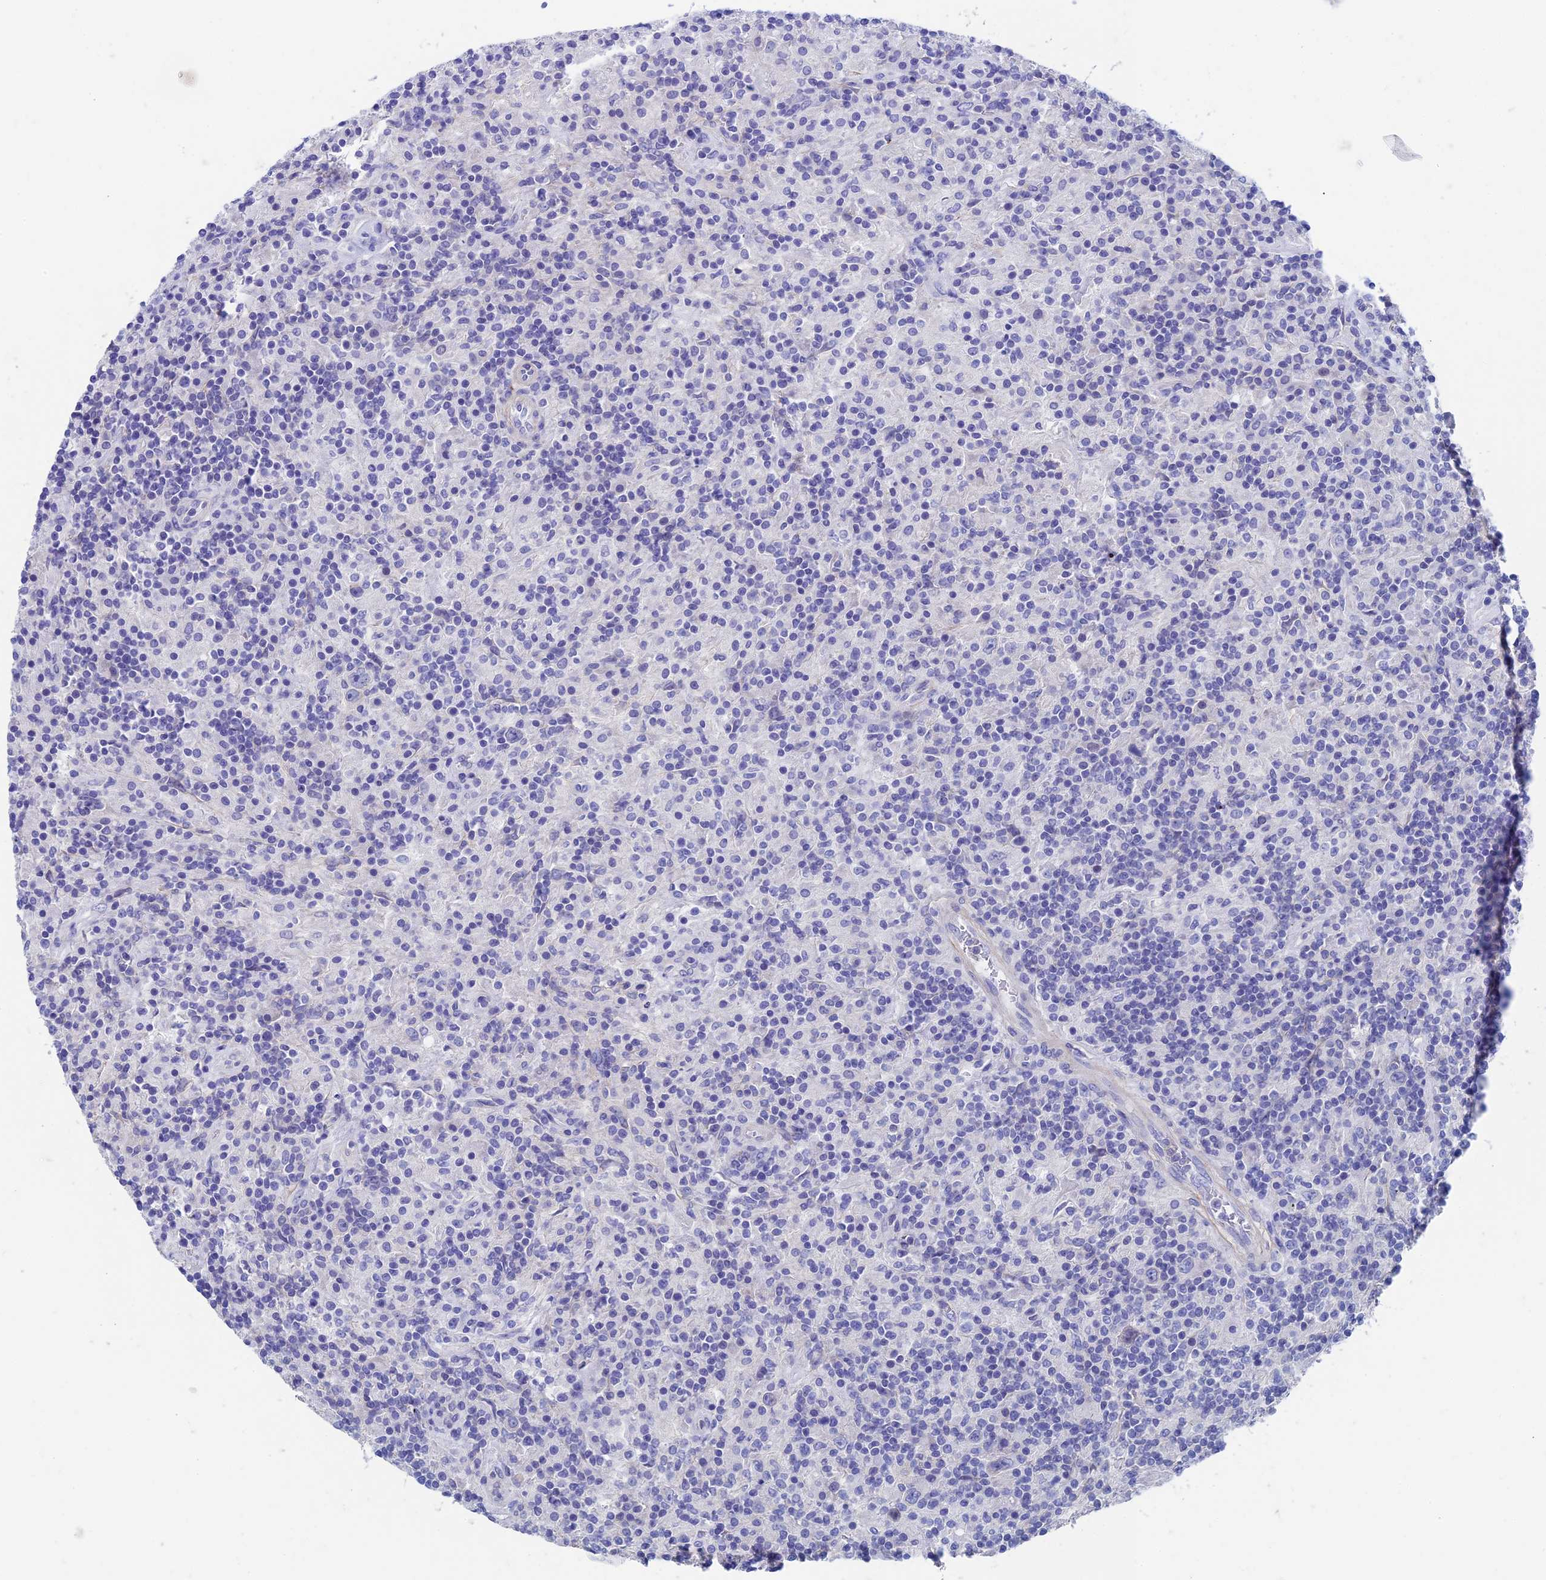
{"staining": {"intensity": "negative", "quantity": "none", "location": "none"}, "tissue": "lymphoma", "cell_type": "Tumor cells", "image_type": "cancer", "snomed": [{"axis": "morphology", "description": "Hodgkin's disease, NOS"}, {"axis": "topography", "description": "Lymph node"}], "caption": "High power microscopy histopathology image of an immunohistochemistry image of Hodgkin's disease, revealing no significant expression in tumor cells.", "gene": "ADH7", "patient": {"sex": "male", "age": 70}}